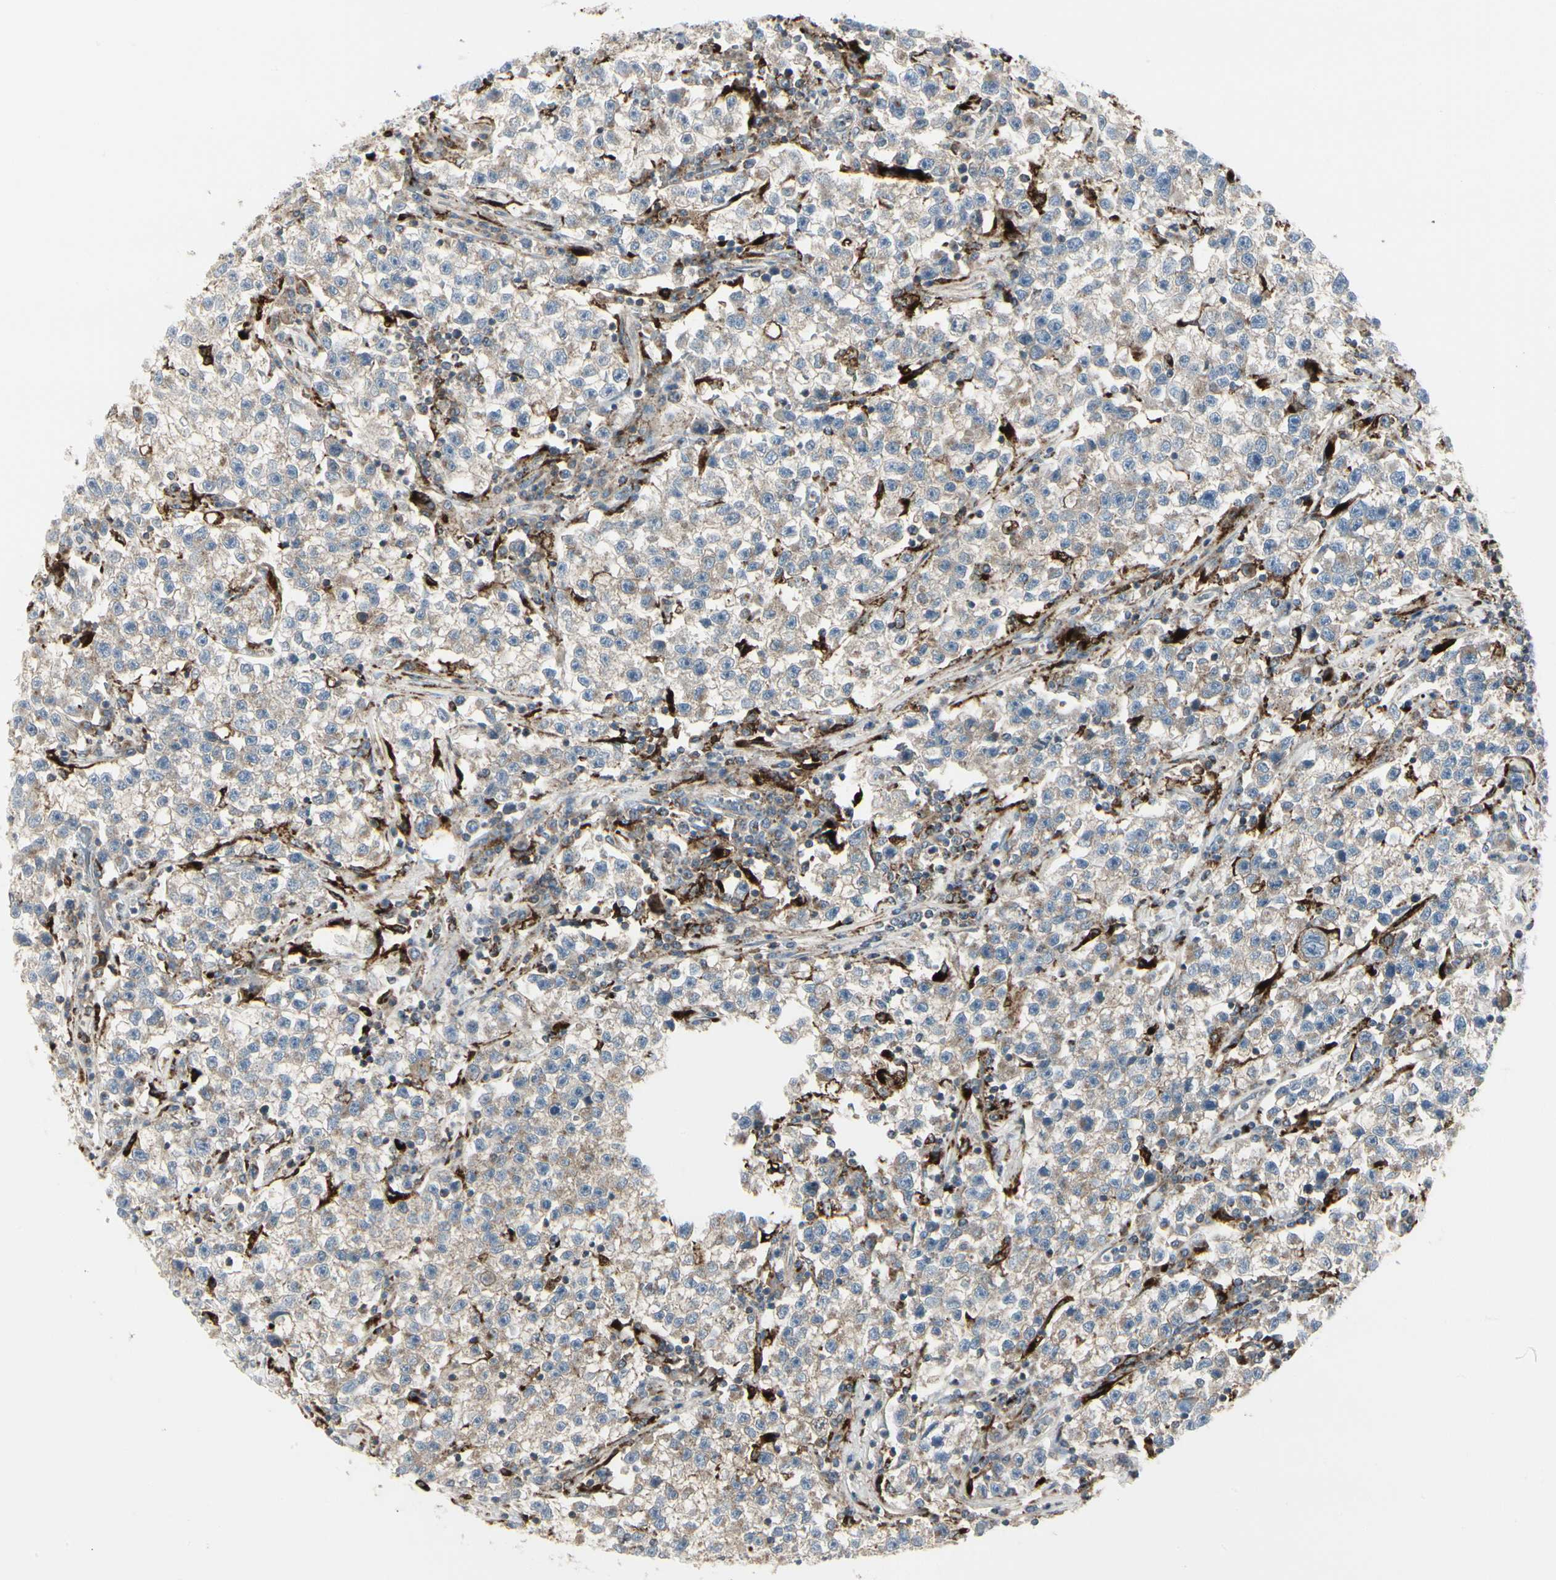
{"staining": {"intensity": "weak", "quantity": "<25%", "location": "cytoplasmic/membranous"}, "tissue": "testis cancer", "cell_type": "Tumor cells", "image_type": "cancer", "snomed": [{"axis": "morphology", "description": "Seminoma, NOS"}, {"axis": "topography", "description": "Testis"}], "caption": "Seminoma (testis) was stained to show a protein in brown. There is no significant staining in tumor cells.", "gene": "ATP6V1B2", "patient": {"sex": "male", "age": 22}}